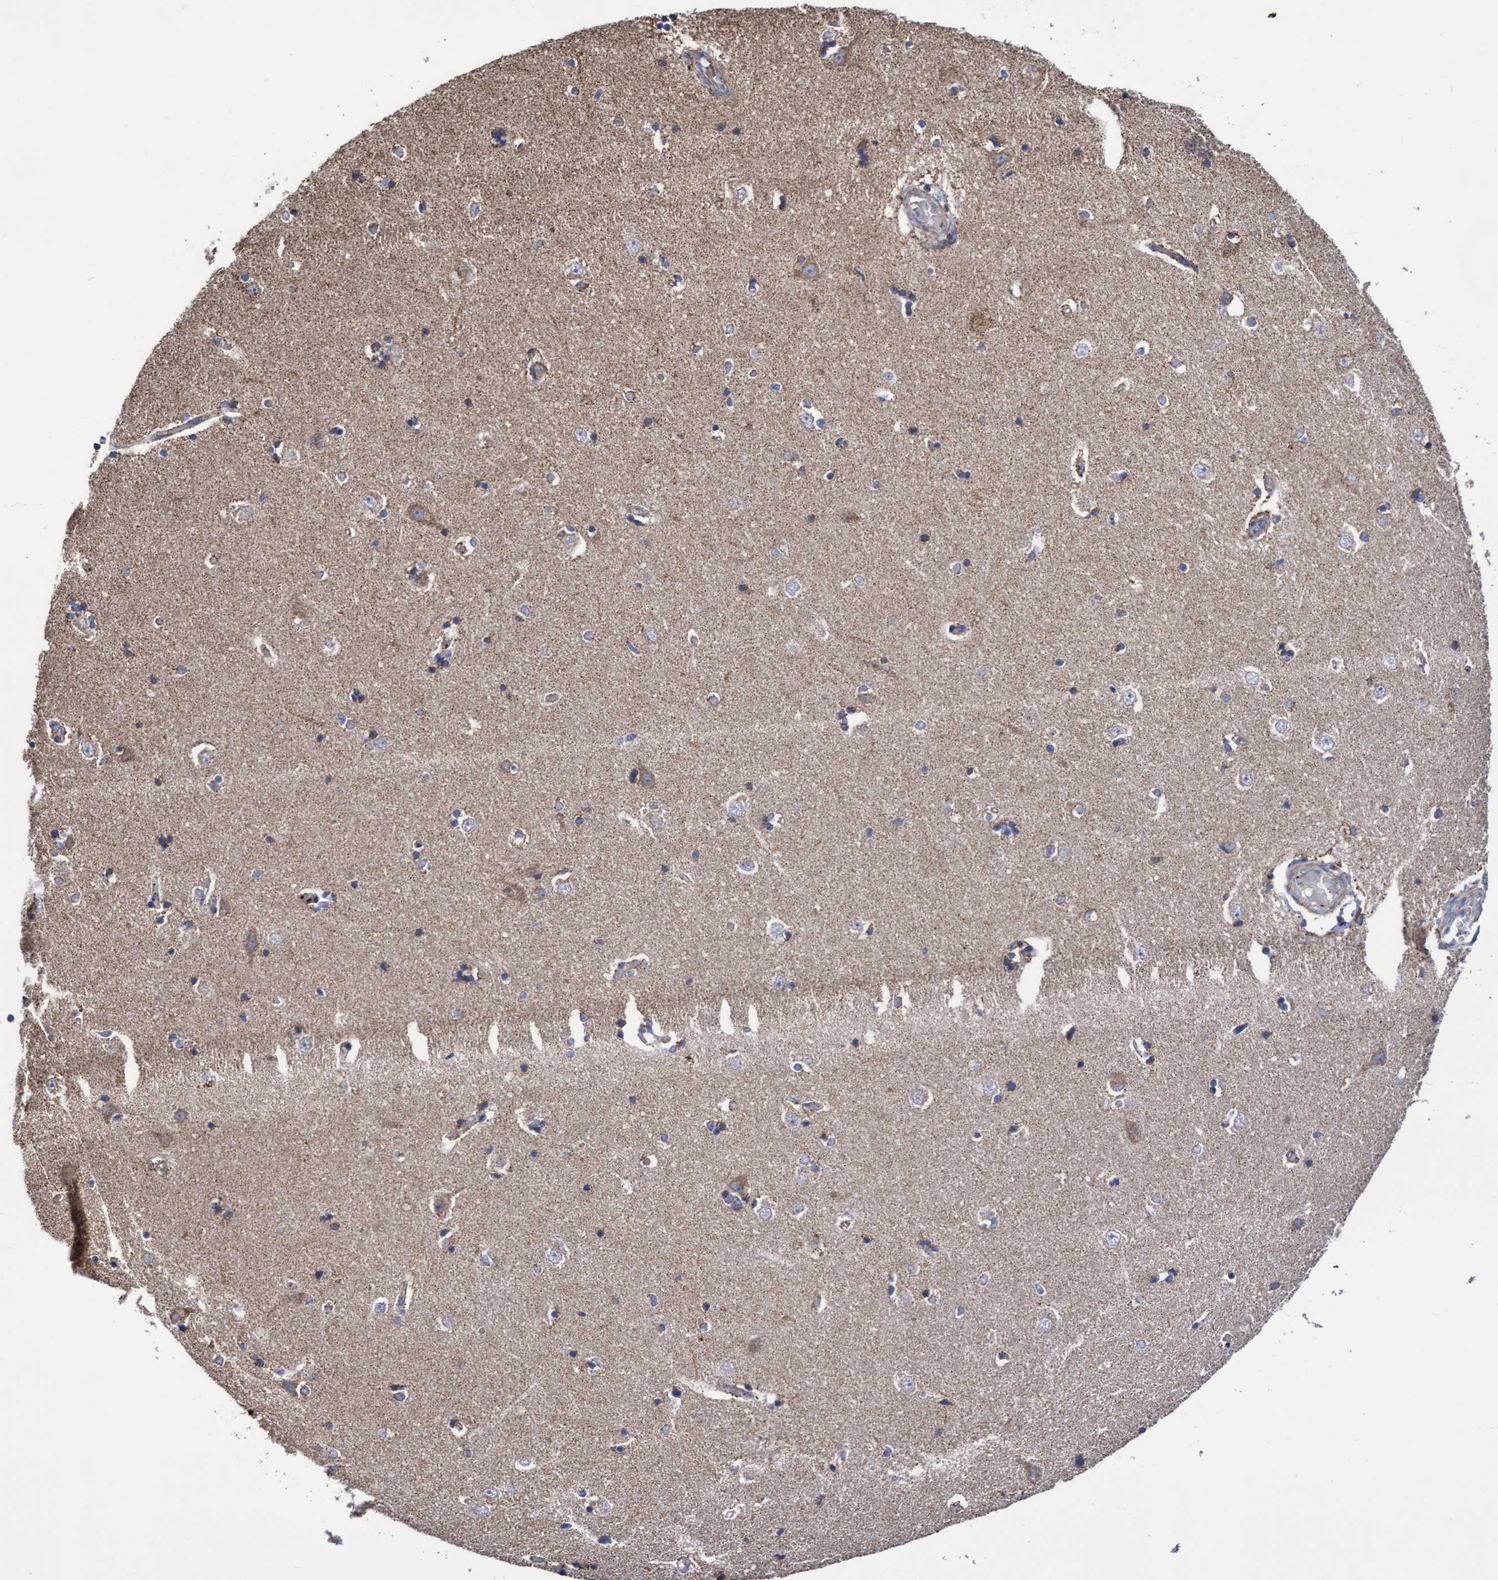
{"staining": {"intensity": "weak", "quantity": "<25%", "location": "cytoplasmic/membranous"}, "tissue": "hippocampus", "cell_type": "Glial cells", "image_type": "normal", "snomed": [{"axis": "morphology", "description": "Normal tissue, NOS"}, {"axis": "topography", "description": "Hippocampus"}], "caption": "Glial cells show no significant positivity in unremarkable hippocampus.", "gene": "COBL", "patient": {"sex": "male", "age": 45}}